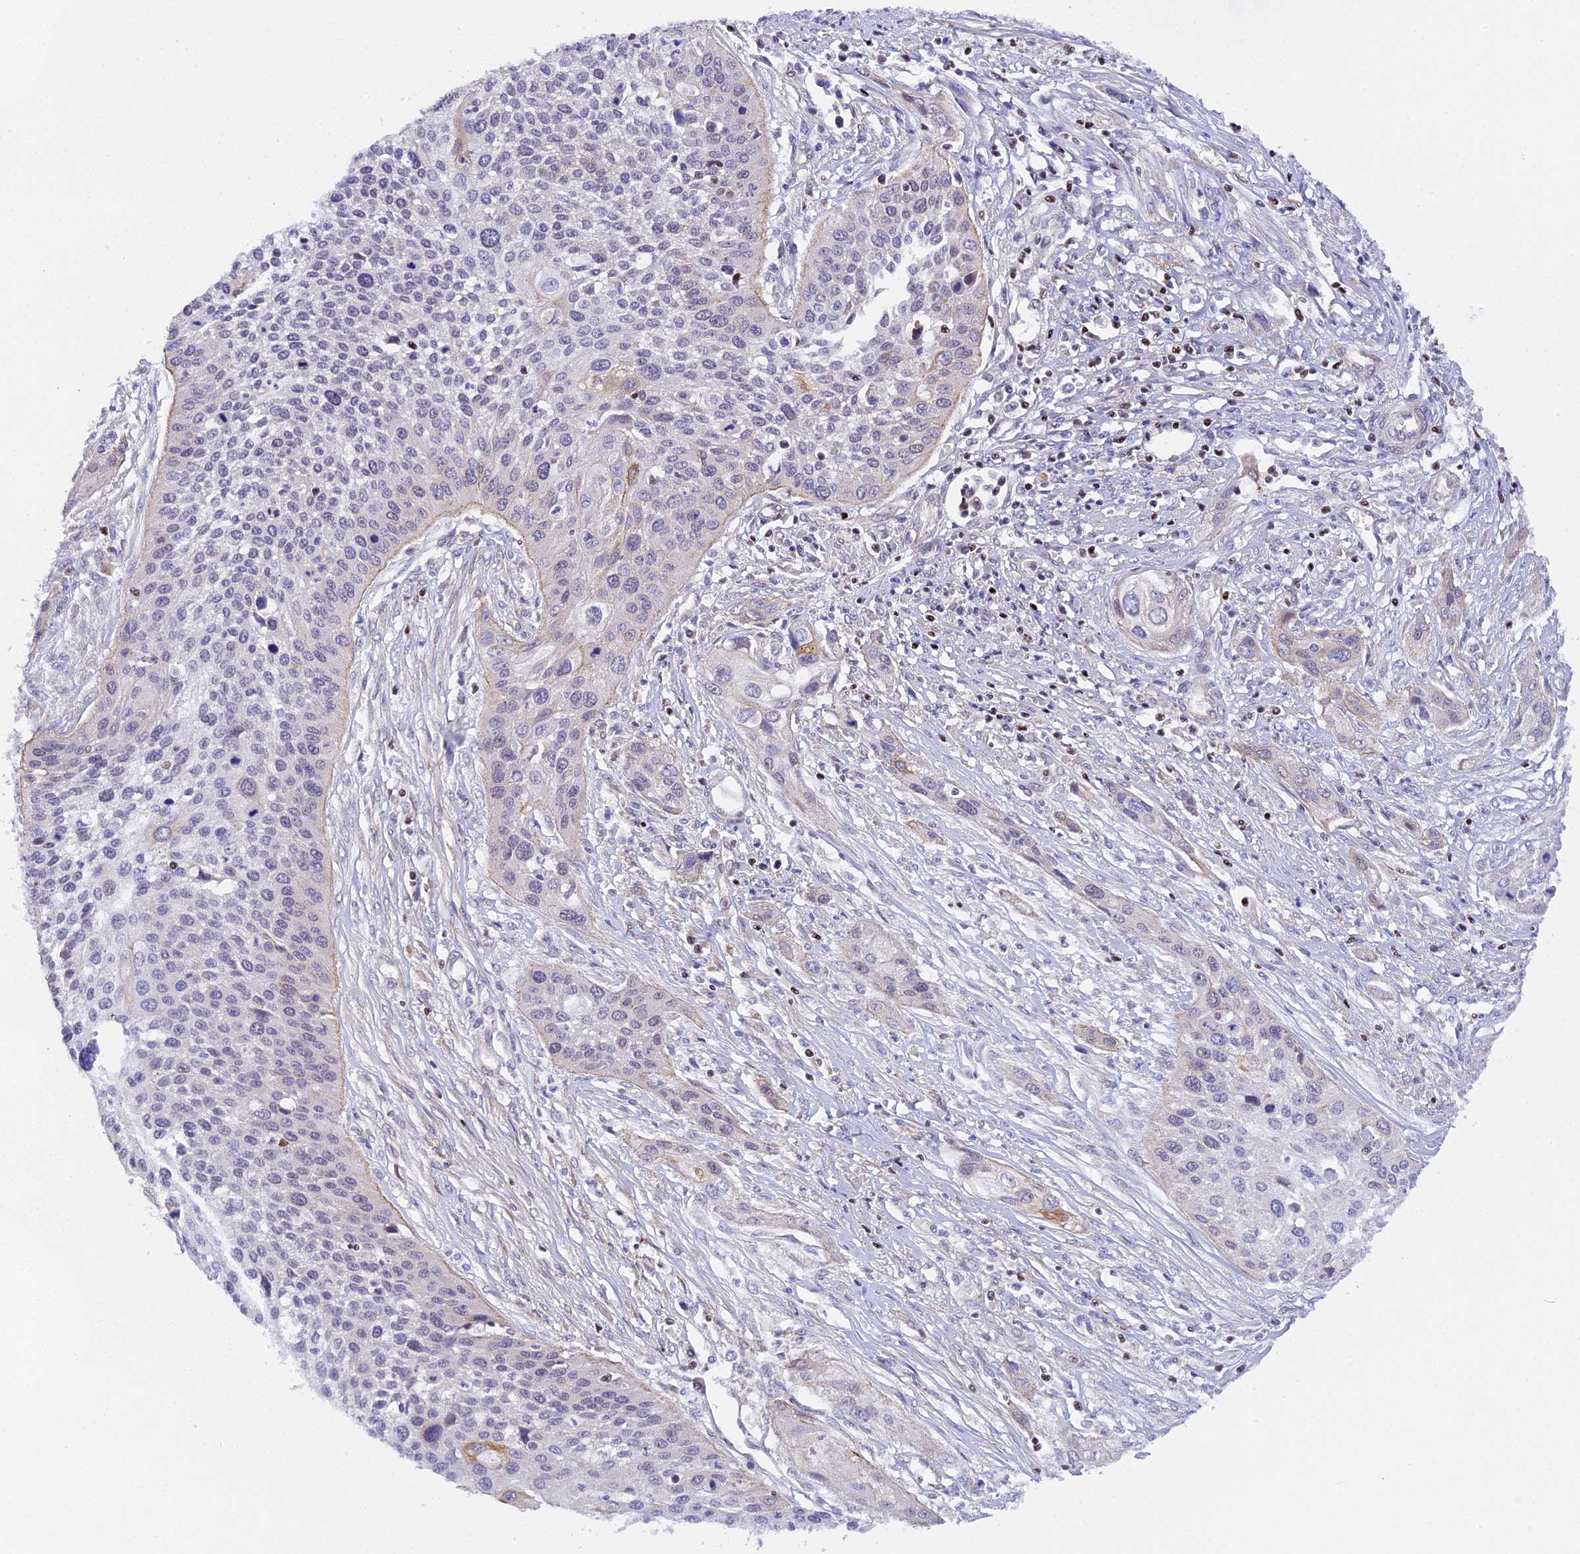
{"staining": {"intensity": "weak", "quantity": "<25%", "location": "cytoplasmic/membranous"}, "tissue": "cervical cancer", "cell_type": "Tumor cells", "image_type": "cancer", "snomed": [{"axis": "morphology", "description": "Squamous cell carcinoma, NOS"}, {"axis": "topography", "description": "Cervix"}], "caption": "This is a image of immunohistochemistry staining of squamous cell carcinoma (cervical), which shows no expression in tumor cells. (DAB immunohistochemistry, high magnification).", "gene": "SP4", "patient": {"sex": "female", "age": 34}}